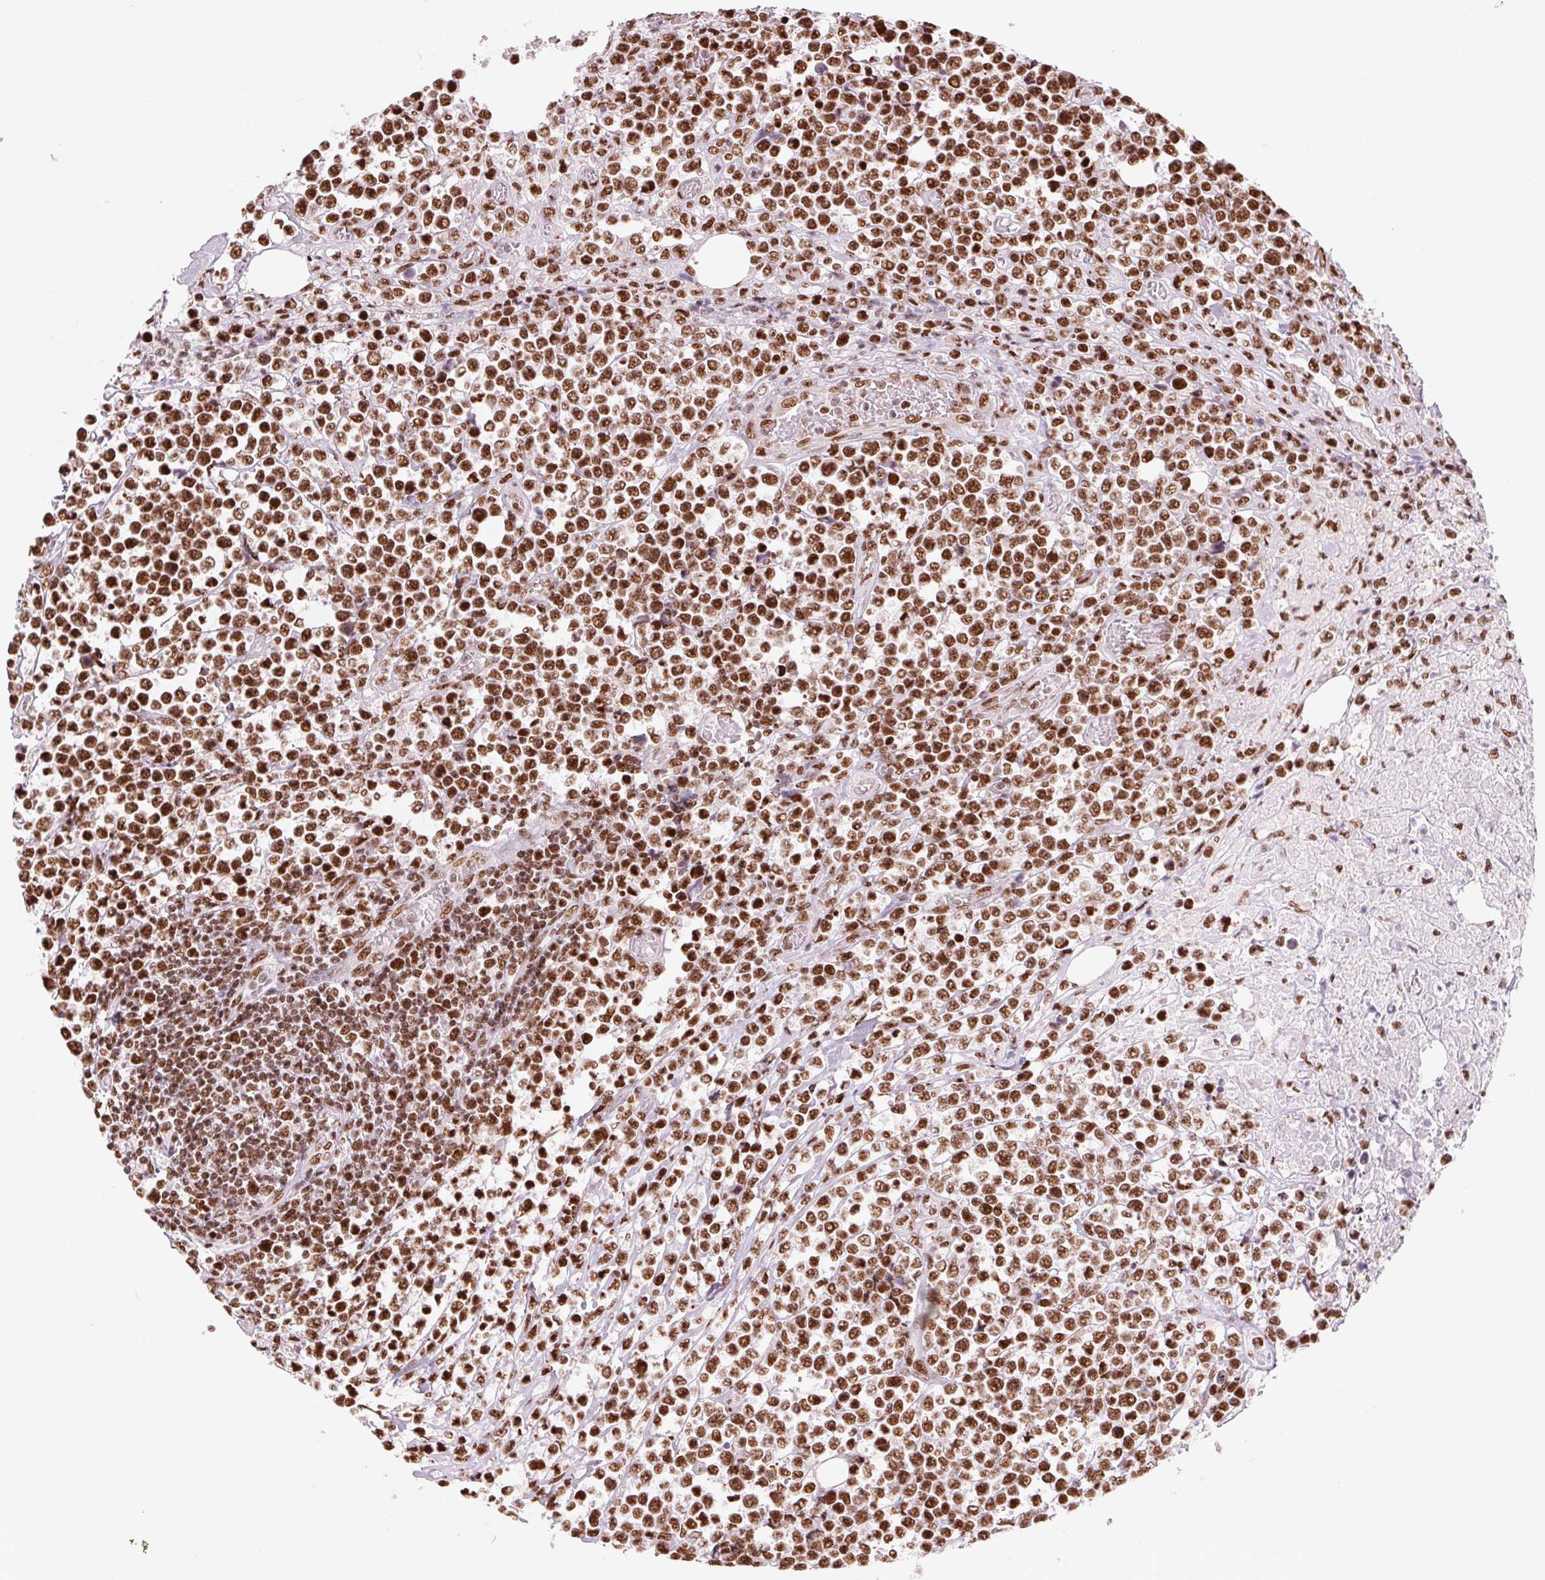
{"staining": {"intensity": "strong", "quantity": ">75%", "location": "nuclear"}, "tissue": "lymphoma", "cell_type": "Tumor cells", "image_type": "cancer", "snomed": [{"axis": "morphology", "description": "Malignant lymphoma, non-Hodgkin's type, High grade"}, {"axis": "topography", "description": "Soft tissue"}], "caption": "High-grade malignant lymphoma, non-Hodgkin's type was stained to show a protein in brown. There is high levels of strong nuclear positivity in about >75% of tumor cells.", "gene": "NXF1", "patient": {"sex": "female", "age": 56}}